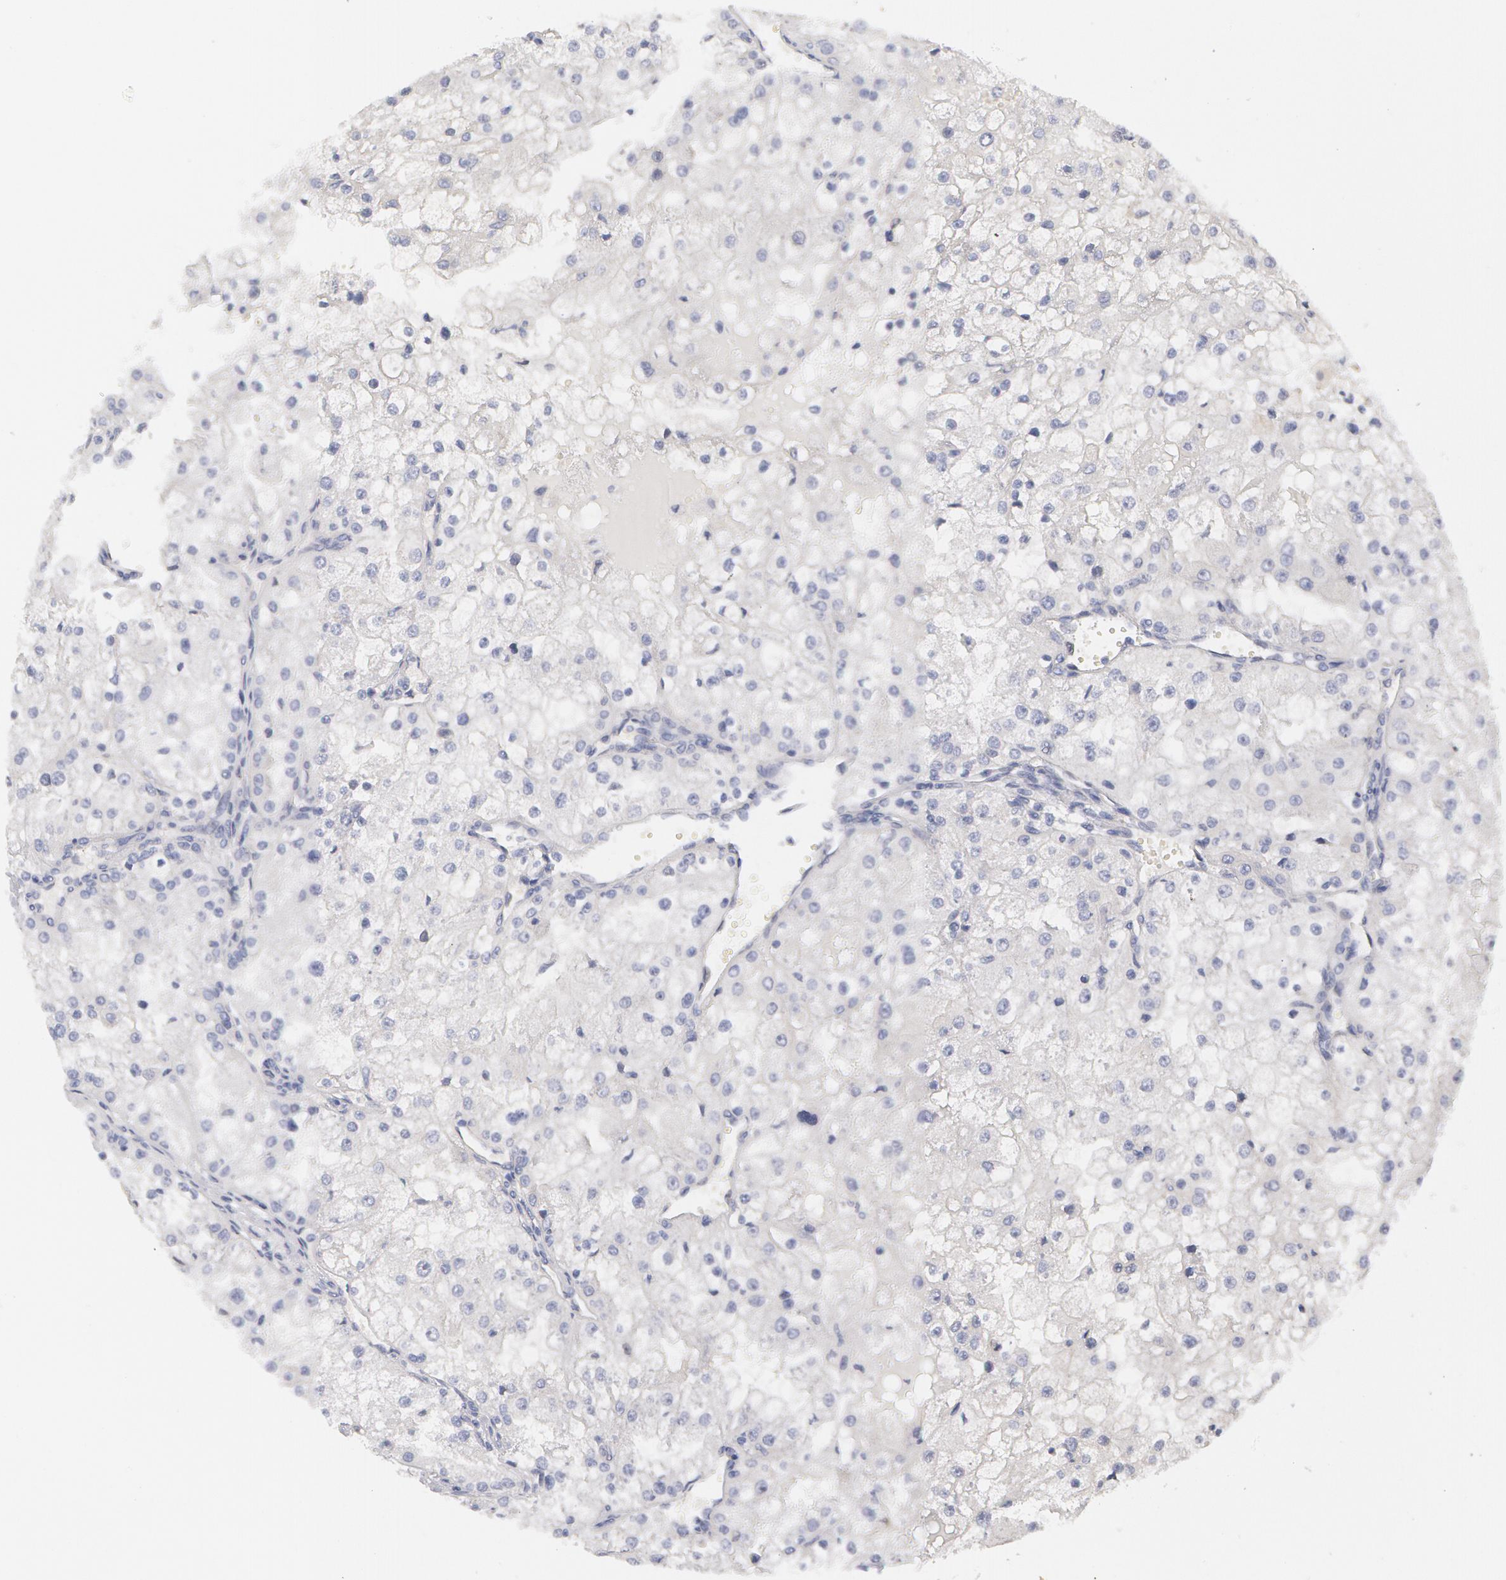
{"staining": {"intensity": "negative", "quantity": "none", "location": "none"}, "tissue": "renal cancer", "cell_type": "Tumor cells", "image_type": "cancer", "snomed": [{"axis": "morphology", "description": "Adenocarcinoma, NOS"}, {"axis": "topography", "description": "Kidney"}], "caption": "Immunohistochemical staining of human adenocarcinoma (renal) demonstrates no significant positivity in tumor cells.", "gene": "TXNRD1", "patient": {"sex": "female", "age": 74}}